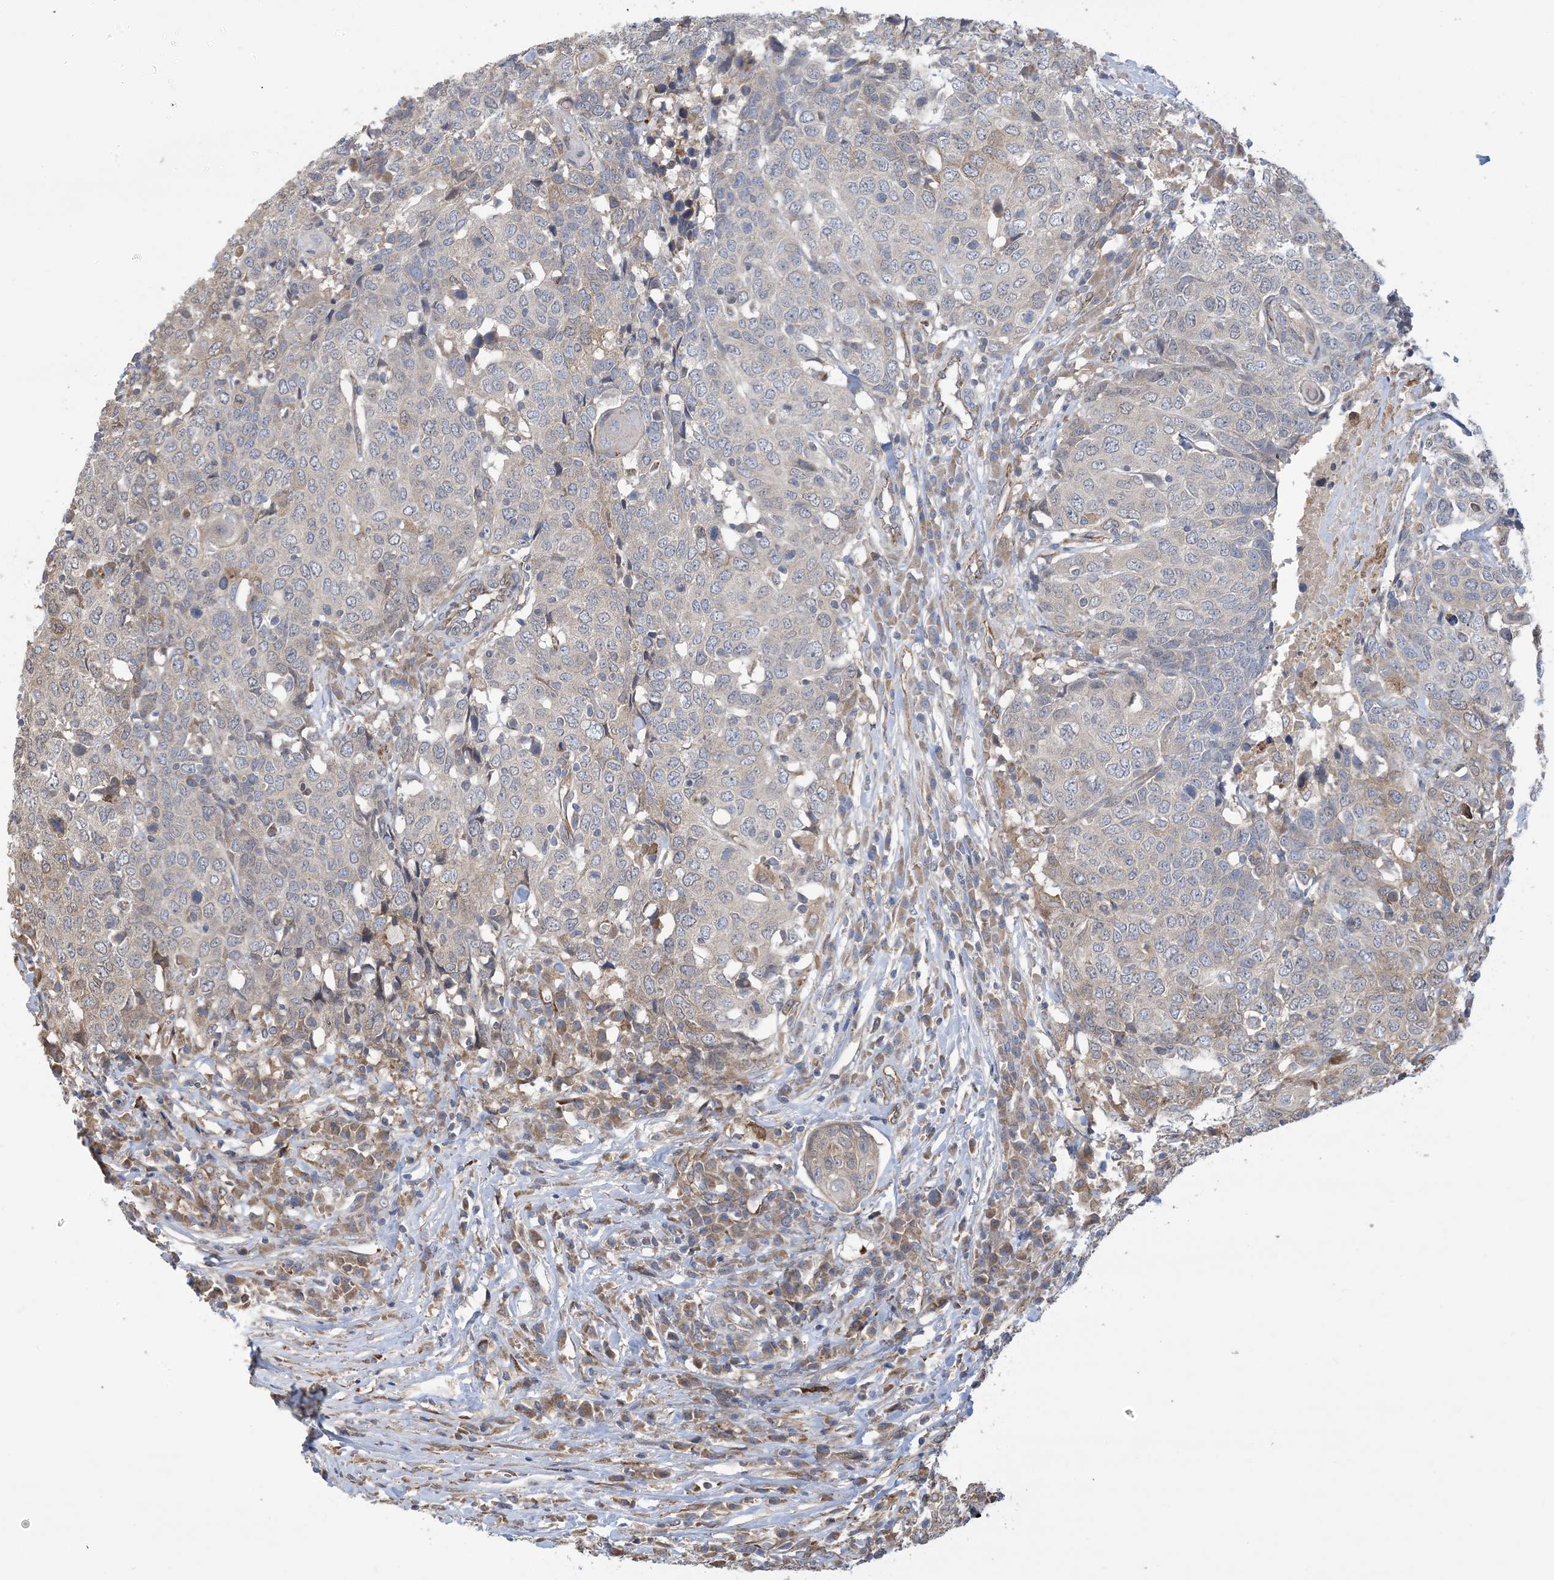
{"staining": {"intensity": "negative", "quantity": "none", "location": "none"}, "tissue": "head and neck cancer", "cell_type": "Tumor cells", "image_type": "cancer", "snomed": [{"axis": "morphology", "description": "Squamous cell carcinoma, NOS"}, {"axis": "topography", "description": "Head-Neck"}], "caption": "Photomicrograph shows no significant protein staining in tumor cells of head and neck squamous cell carcinoma.", "gene": "CLEC16A", "patient": {"sex": "male", "age": 66}}